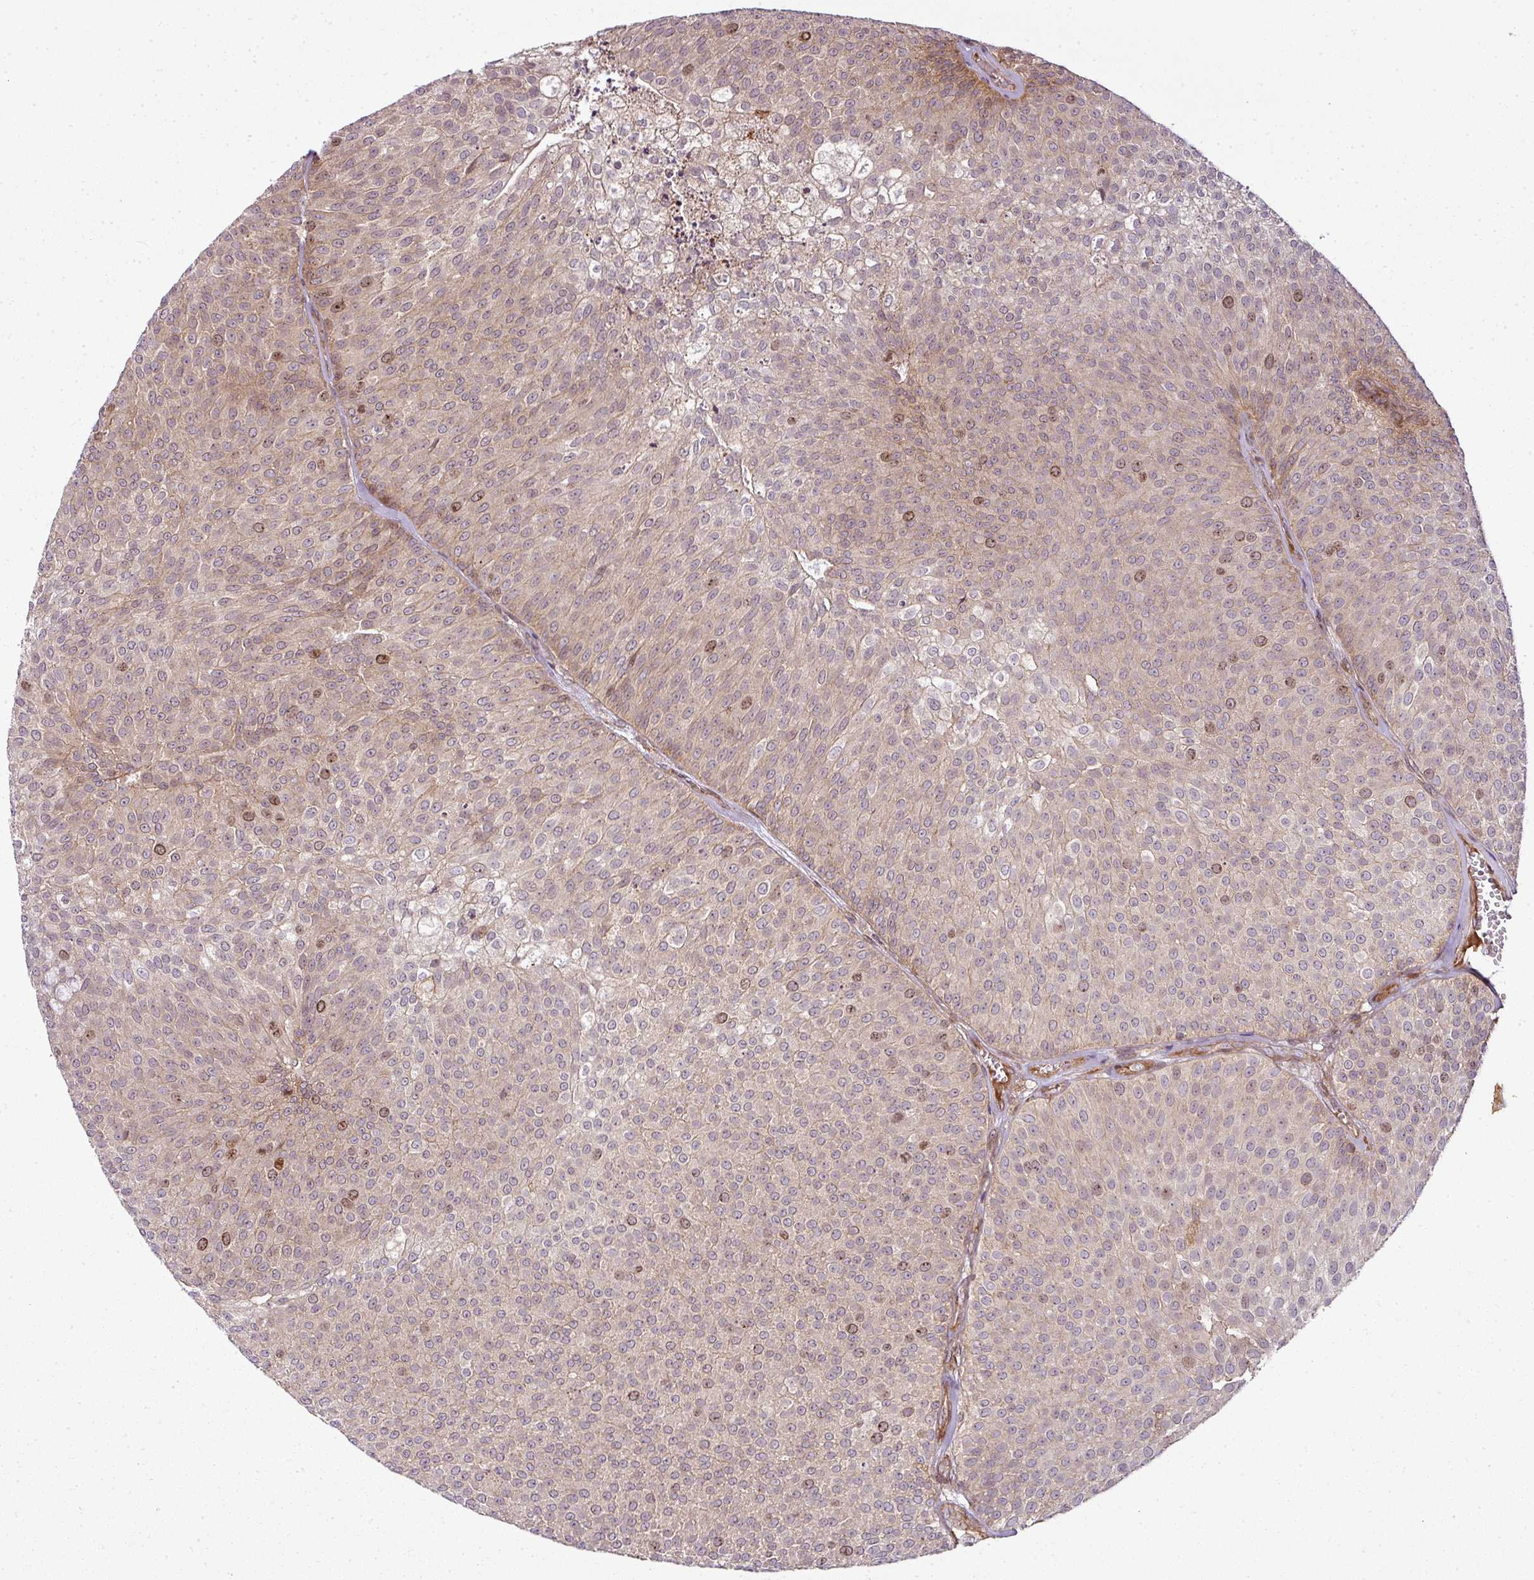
{"staining": {"intensity": "moderate", "quantity": ">75%", "location": "cytoplasmic/membranous,nuclear"}, "tissue": "urothelial cancer", "cell_type": "Tumor cells", "image_type": "cancer", "snomed": [{"axis": "morphology", "description": "Urothelial carcinoma, Low grade"}, {"axis": "topography", "description": "Urinary bladder"}], "caption": "Immunohistochemistry staining of urothelial cancer, which exhibits medium levels of moderate cytoplasmic/membranous and nuclear expression in approximately >75% of tumor cells indicating moderate cytoplasmic/membranous and nuclear protein expression. The staining was performed using DAB (3,3'-diaminobenzidine) (brown) for protein detection and nuclei were counterstained in hematoxylin (blue).", "gene": "ATAT1", "patient": {"sex": "female", "age": 79}}